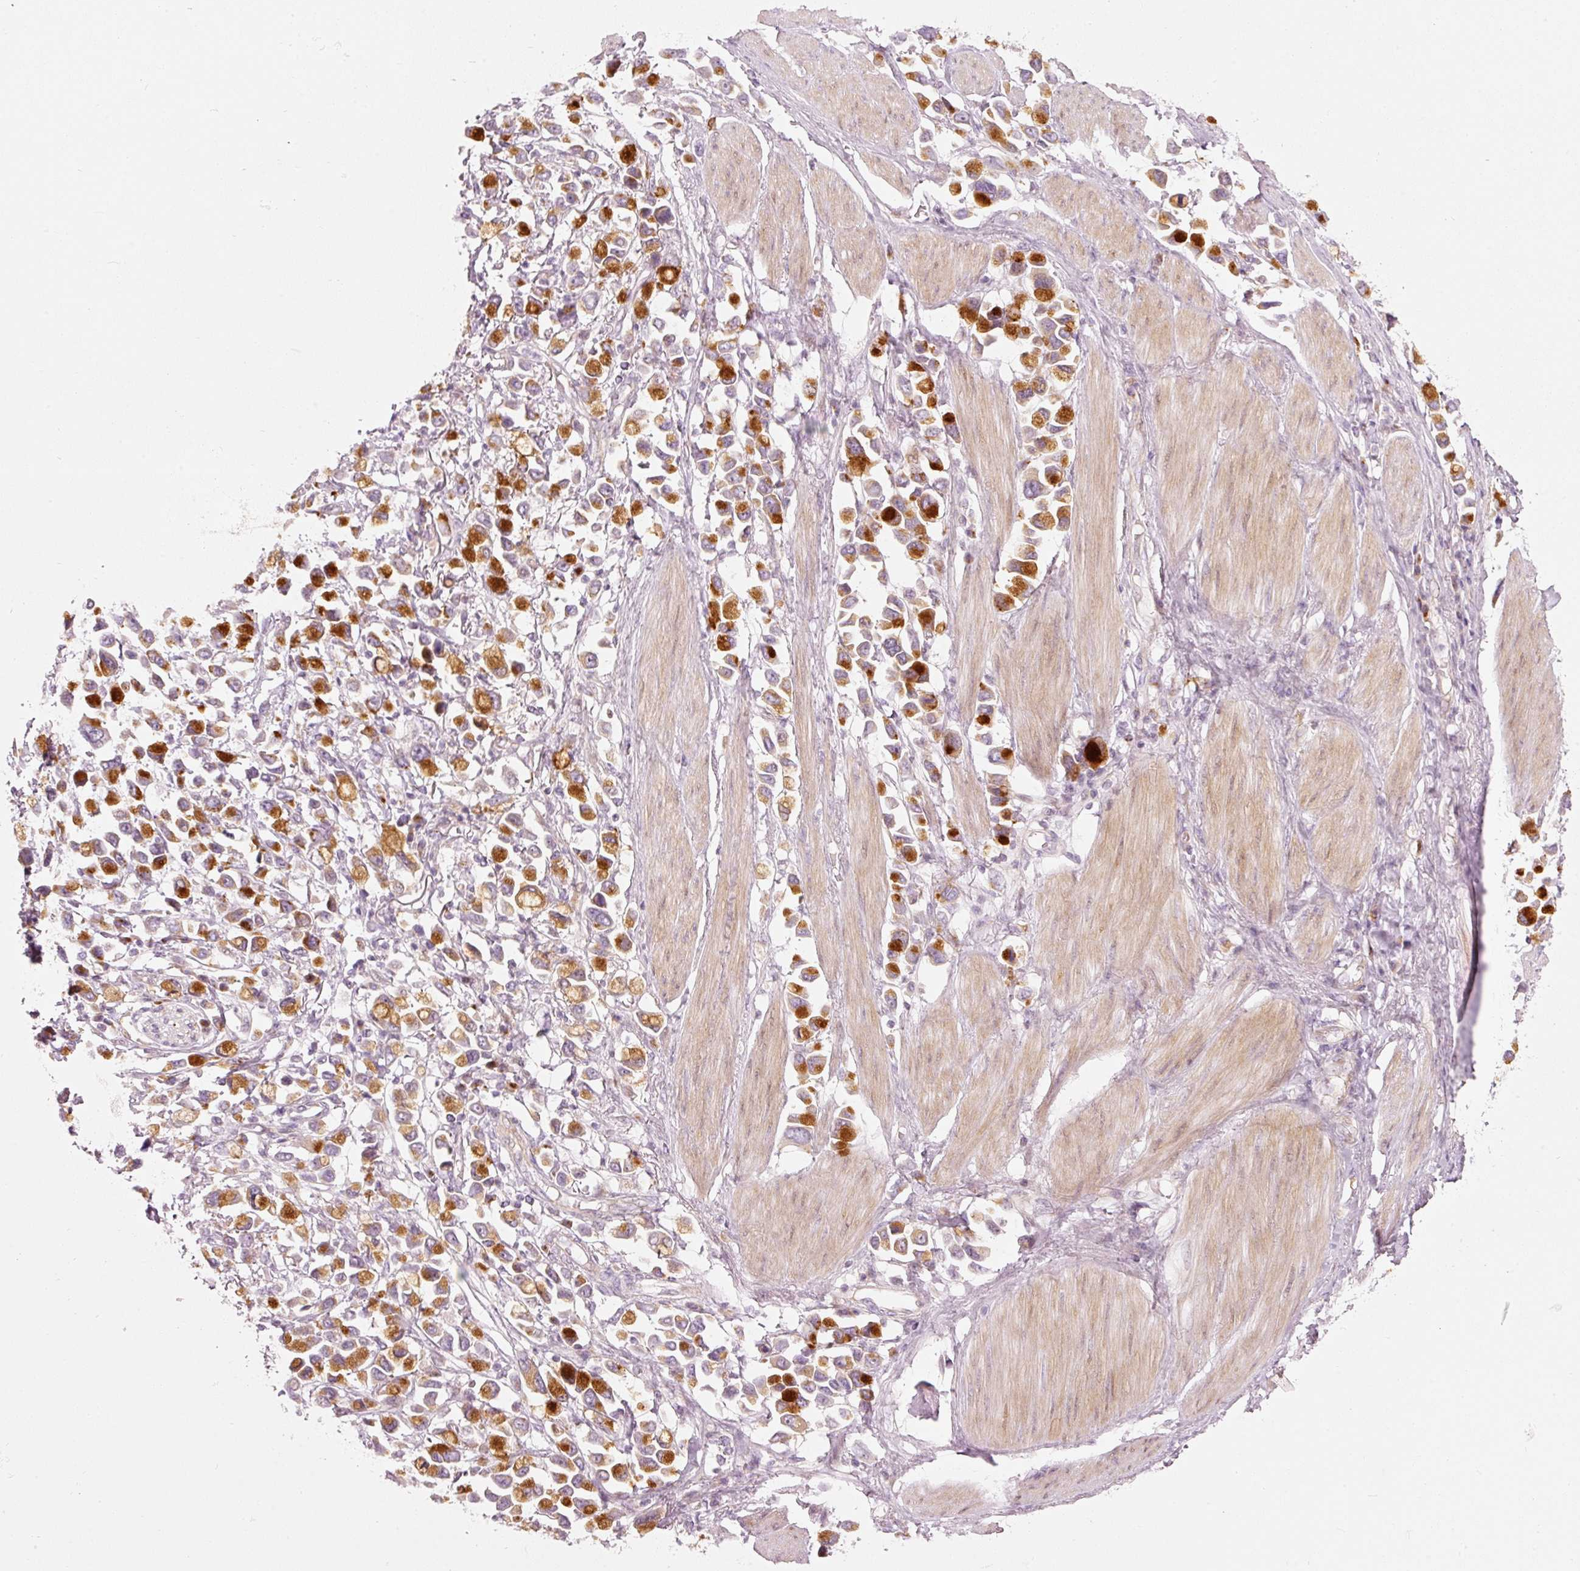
{"staining": {"intensity": "strong", "quantity": ">75%", "location": "cytoplasmic/membranous"}, "tissue": "stomach cancer", "cell_type": "Tumor cells", "image_type": "cancer", "snomed": [{"axis": "morphology", "description": "Adenocarcinoma, NOS"}, {"axis": "topography", "description": "Stomach"}], "caption": "Immunohistochemistry (IHC) of human stomach adenocarcinoma shows high levels of strong cytoplasmic/membranous positivity in about >75% of tumor cells.", "gene": "SLC20A1", "patient": {"sex": "female", "age": 81}}